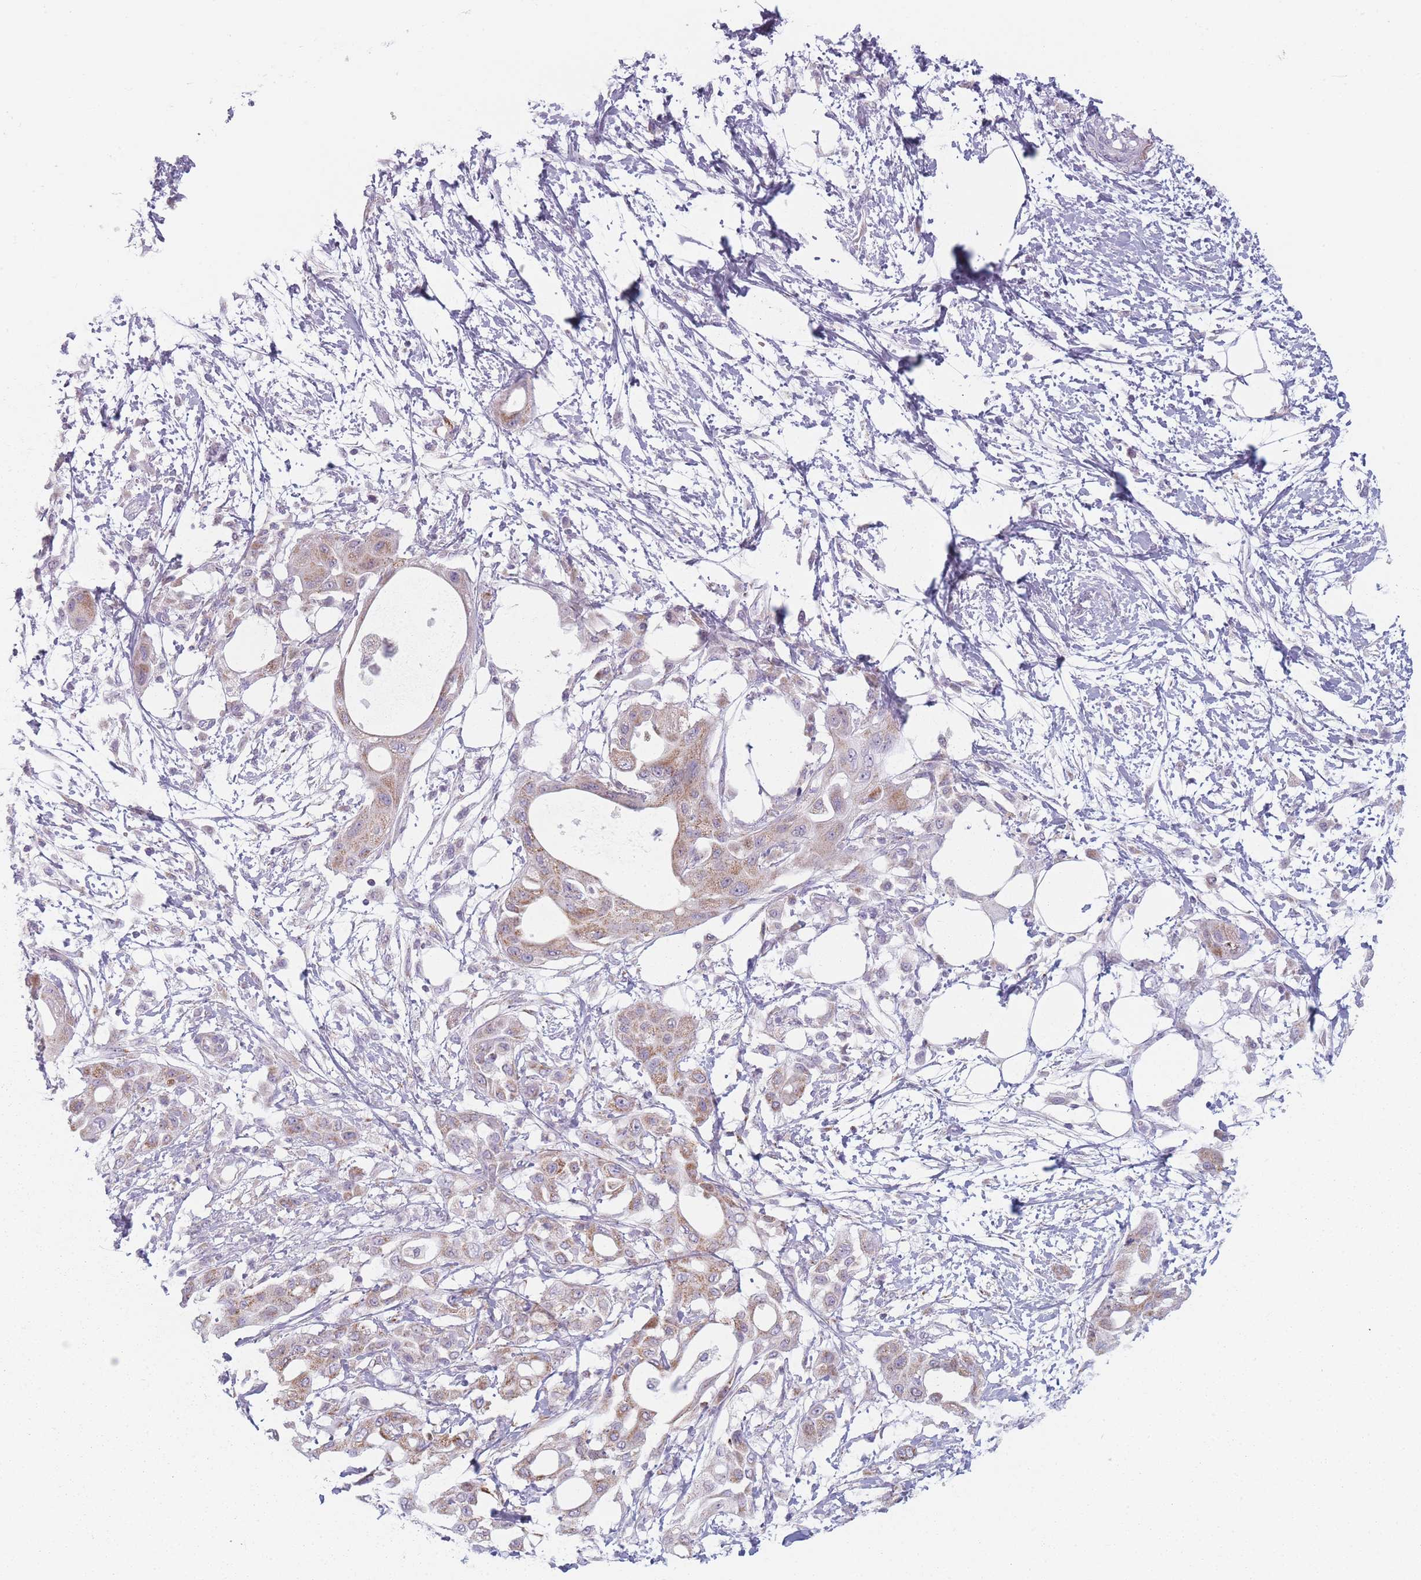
{"staining": {"intensity": "moderate", "quantity": ">75%", "location": "cytoplasmic/membranous"}, "tissue": "pancreatic cancer", "cell_type": "Tumor cells", "image_type": "cancer", "snomed": [{"axis": "morphology", "description": "Adenocarcinoma, NOS"}, {"axis": "topography", "description": "Pancreas"}], "caption": "Adenocarcinoma (pancreatic) tissue shows moderate cytoplasmic/membranous positivity in approximately >75% of tumor cells, visualized by immunohistochemistry.", "gene": "DCHS1", "patient": {"sex": "male", "age": 68}}